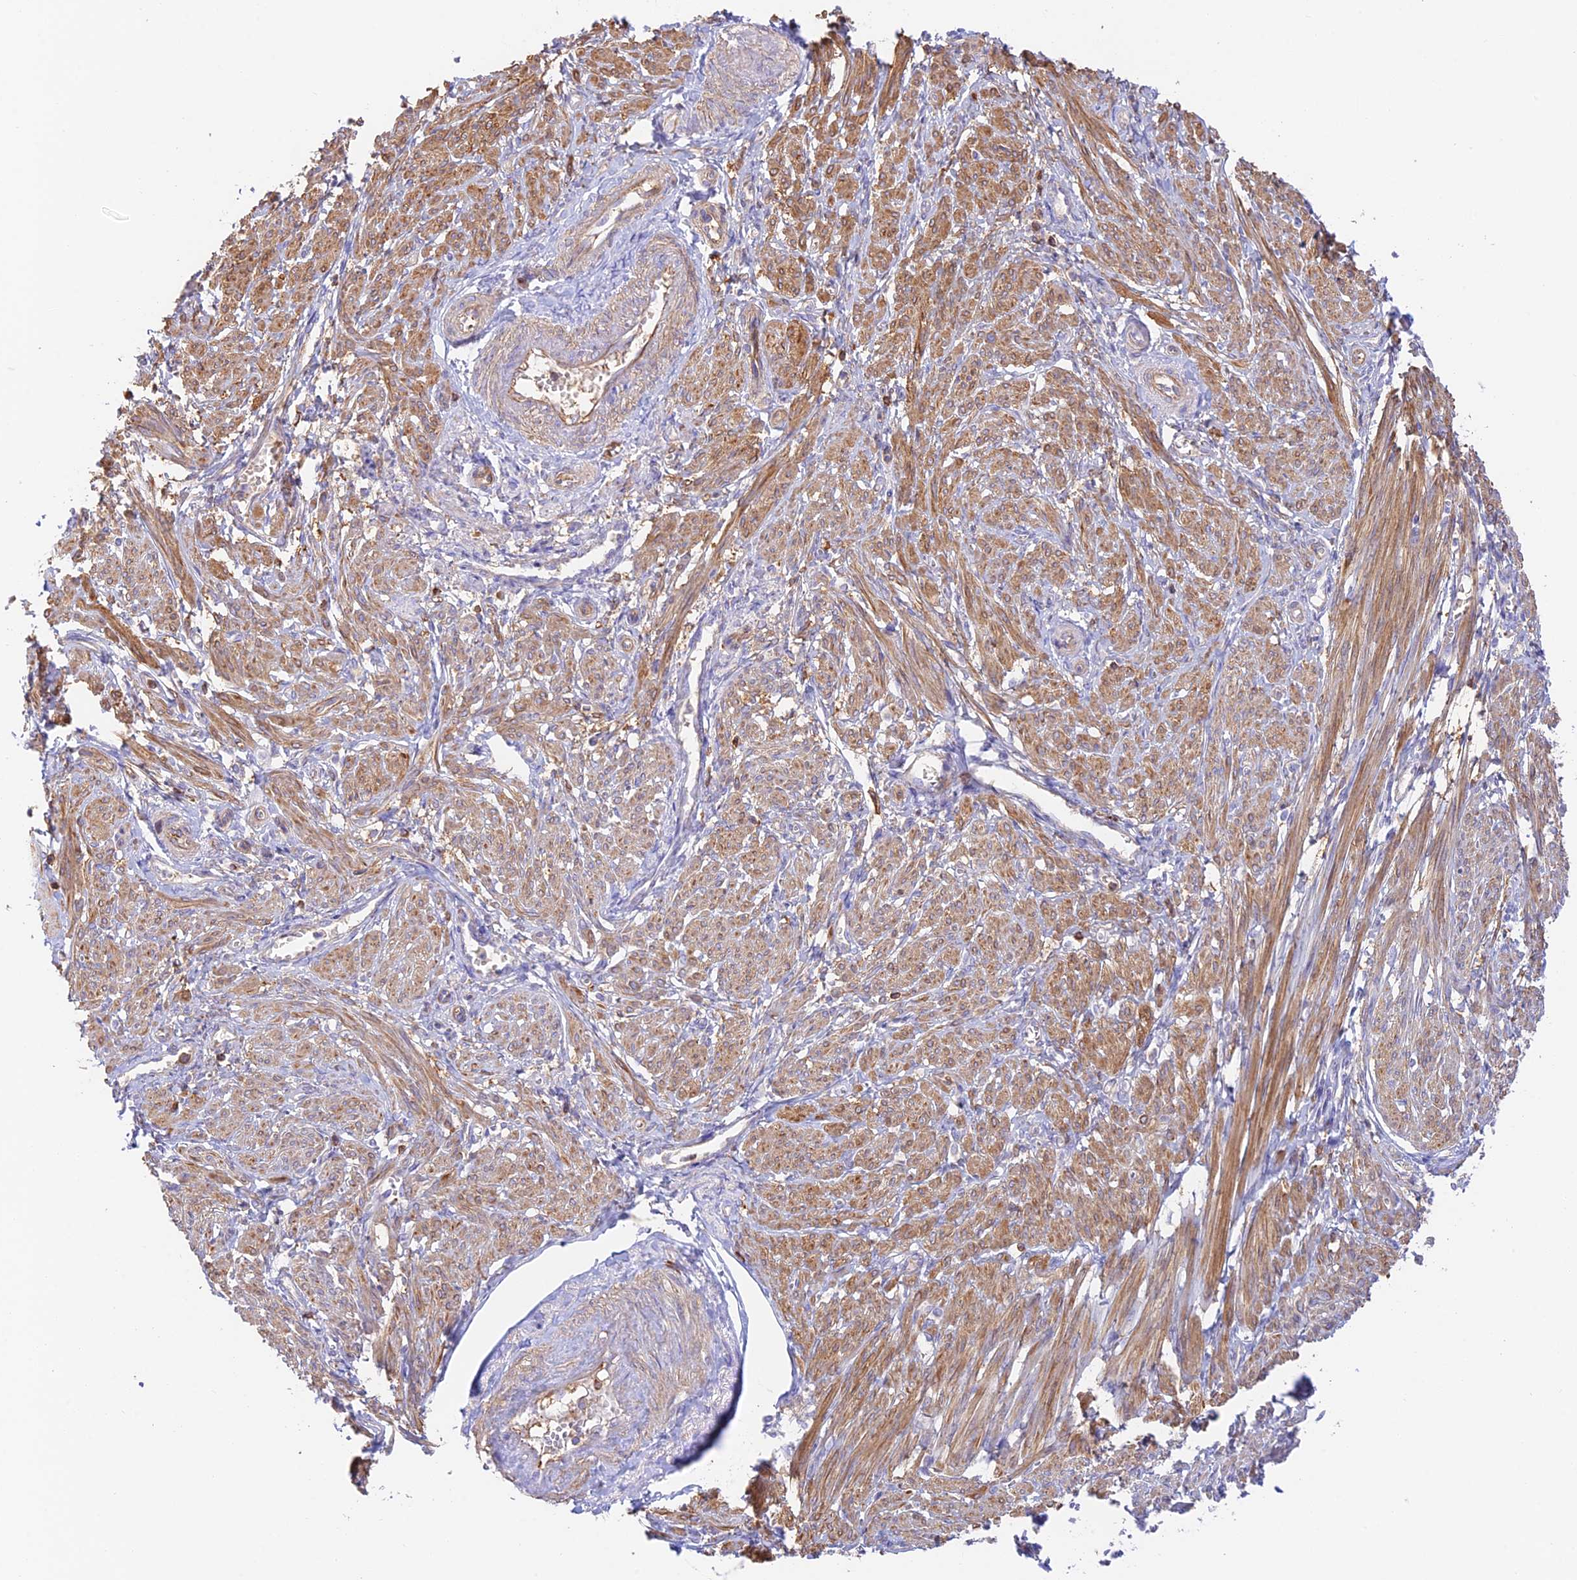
{"staining": {"intensity": "moderate", "quantity": "25%-75%", "location": "cytoplasmic/membranous"}, "tissue": "smooth muscle", "cell_type": "Smooth muscle cells", "image_type": "normal", "snomed": [{"axis": "morphology", "description": "Normal tissue, NOS"}, {"axis": "topography", "description": "Smooth muscle"}], "caption": "Immunohistochemical staining of normal smooth muscle shows moderate cytoplasmic/membranous protein positivity in about 25%-75% of smooth muscle cells. Immunohistochemistry (ihc) stains the protein of interest in brown and the nuclei are stained blue.", "gene": "DENND1C", "patient": {"sex": "female", "age": 39}}